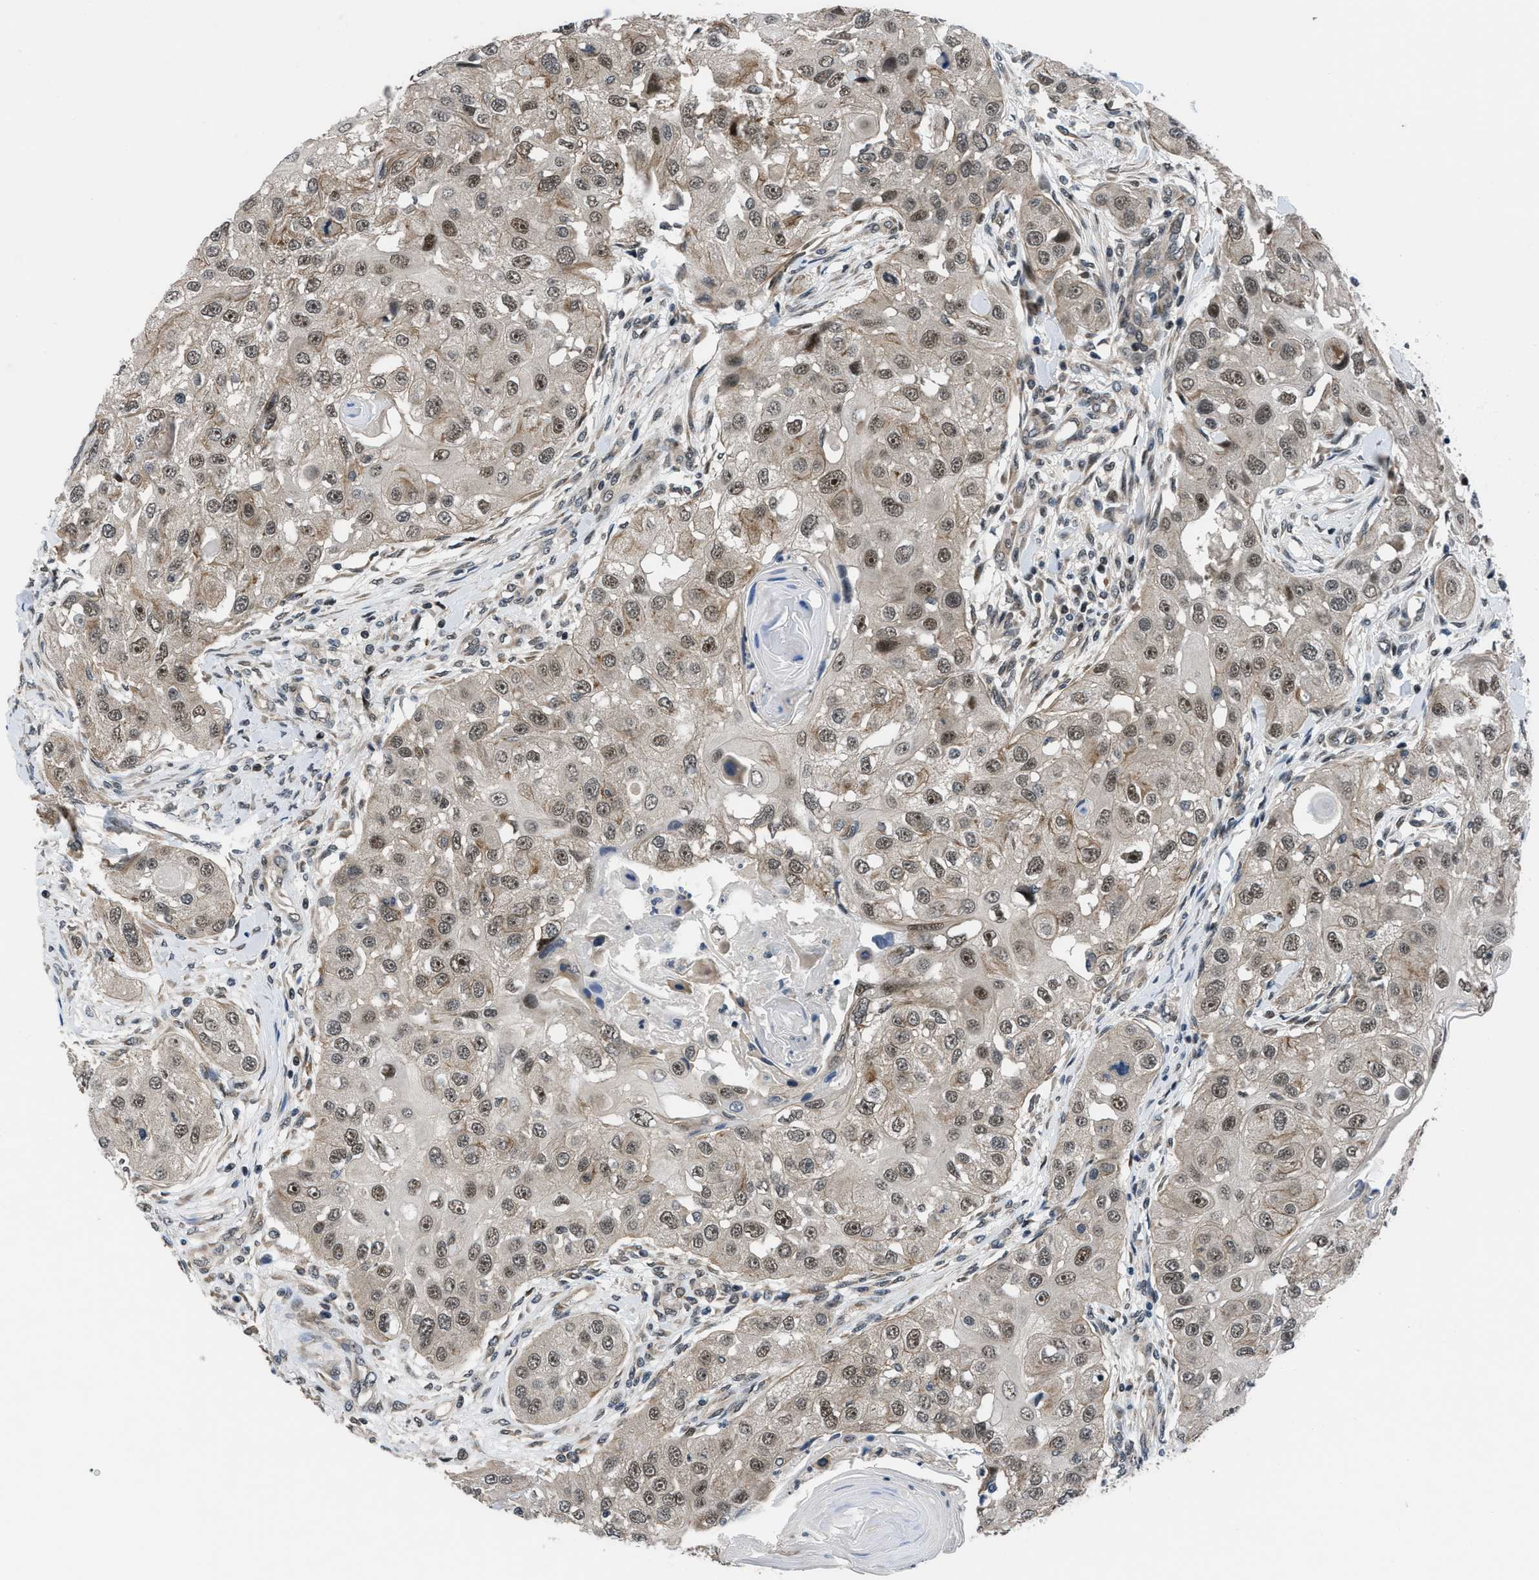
{"staining": {"intensity": "weak", "quantity": ">75%", "location": "cytoplasmic/membranous,nuclear"}, "tissue": "head and neck cancer", "cell_type": "Tumor cells", "image_type": "cancer", "snomed": [{"axis": "morphology", "description": "Normal tissue, NOS"}, {"axis": "morphology", "description": "Squamous cell carcinoma, NOS"}, {"axis": "topography", "description": "Skeletal muscle"}, {"axis": "topography", "description": "Head-Neck"}], "caption": "Protein analysis of squamous cell carcinoma (head and neck) tissue displays weak cytoplasmic/membranous and nuclear positivity in about >75% of tumor cells. (DAB (3,3'-diaminobenzidine) IHC, brown staining for protein, blue staining for nuclei).", "gene": "SETD5", "patient": {"sex": "male", "age": 51}}